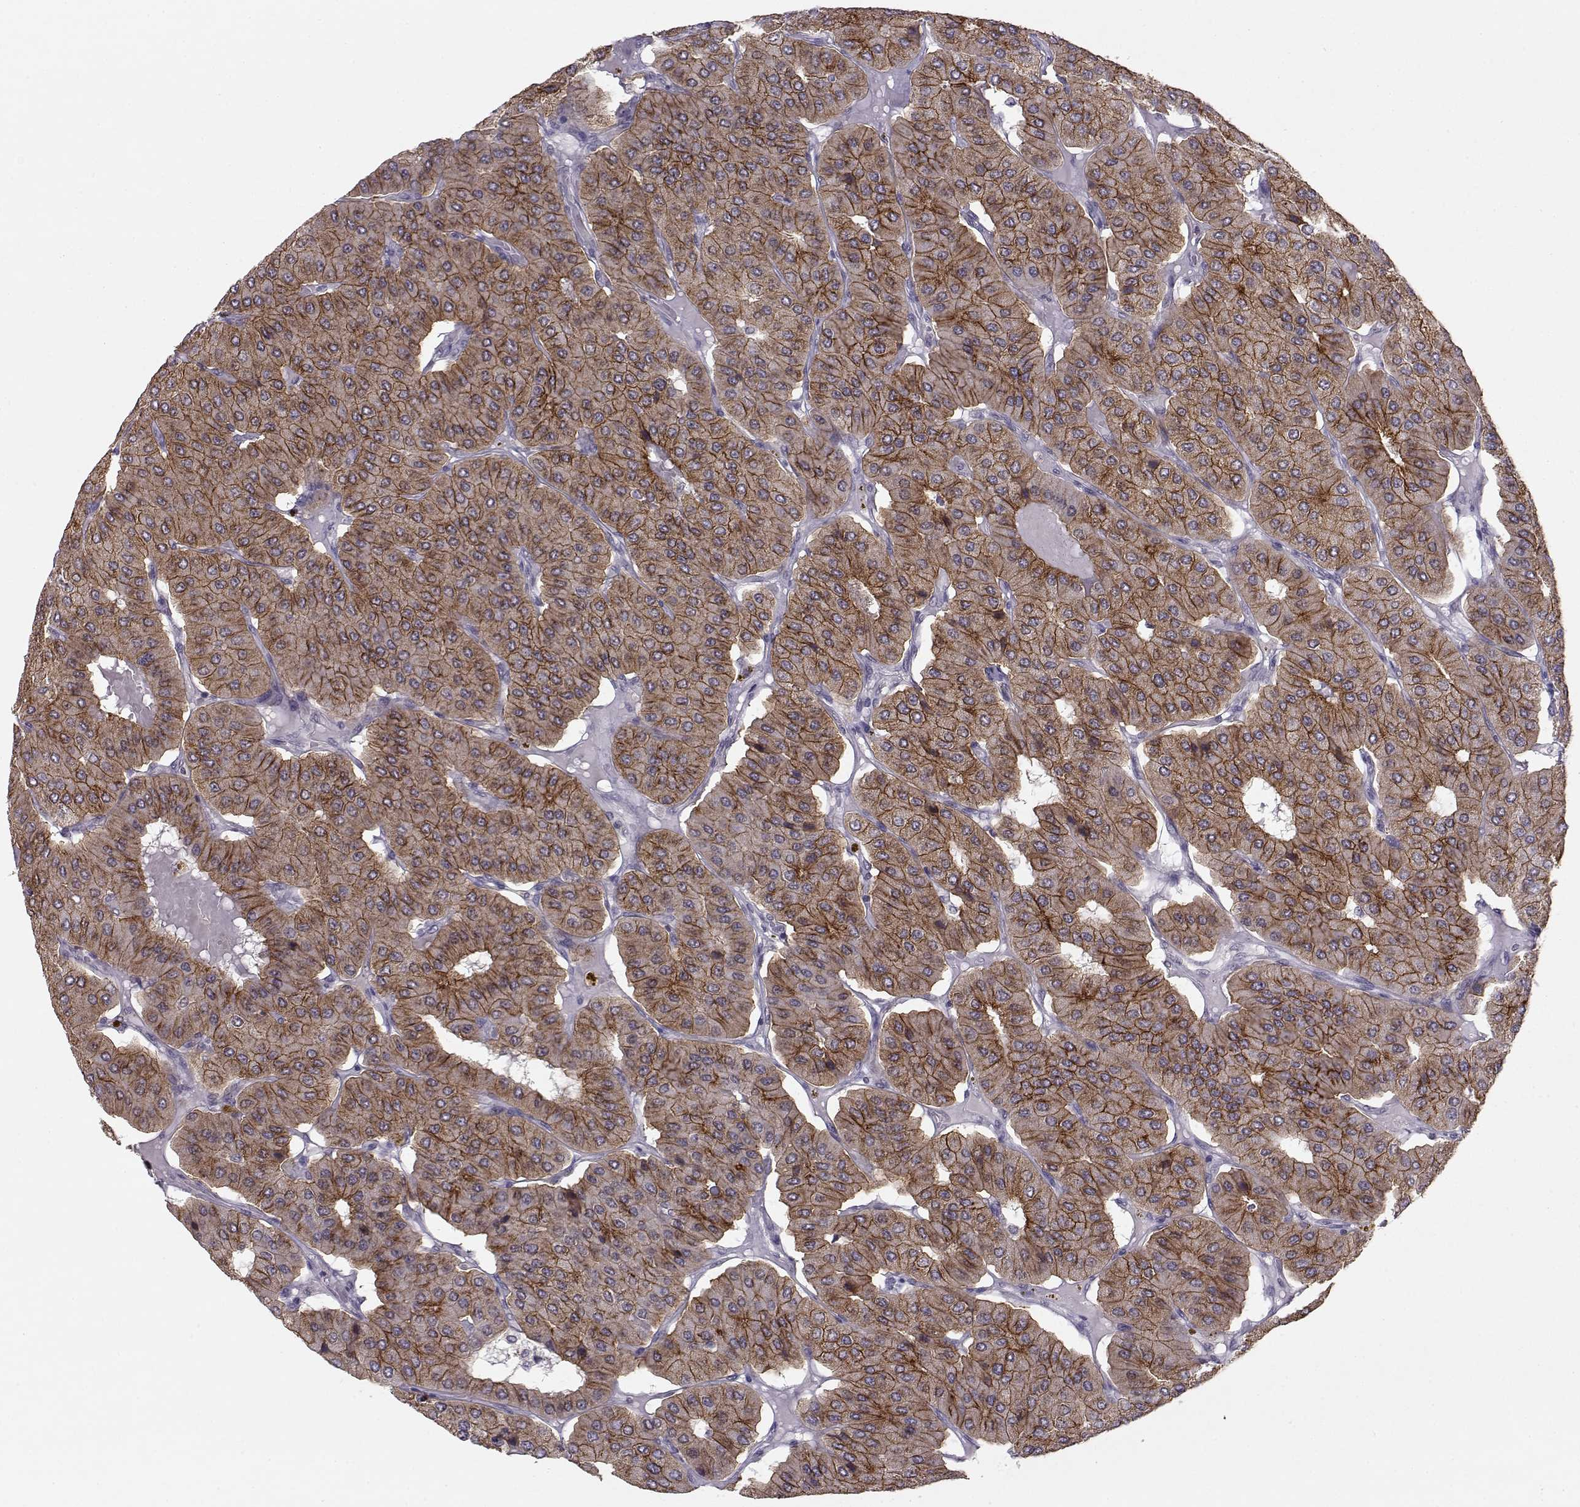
{"staining": {"intensity": "strong", "quantity": ">75%", "location": "cytoplasmic/membranous"}, "tissue": "parathyroid gland", "cell_type": "Glandular cells", "image_type": "normal", "snomed": [{"axis": "morphology", "description": "Normal tissue, NOS"}, {"axis": "morphology", "description": "Adenoma, NOS"}, {"axis": "topography", "description": "Parathyroid gland"}], "caption": "Immunohistochemical staining of unremarkable parathyroid gland shows >75% levels of strong cytoplasmic/membranous protein expression in approximately >75% of glandular cells. The staining was performed using DAB, with brown indicating positive protein expression. Nuclei are stained blue with hematoxylin.", "gene": "KIF13B", "patient": {"sex": "female", "age": 86}}